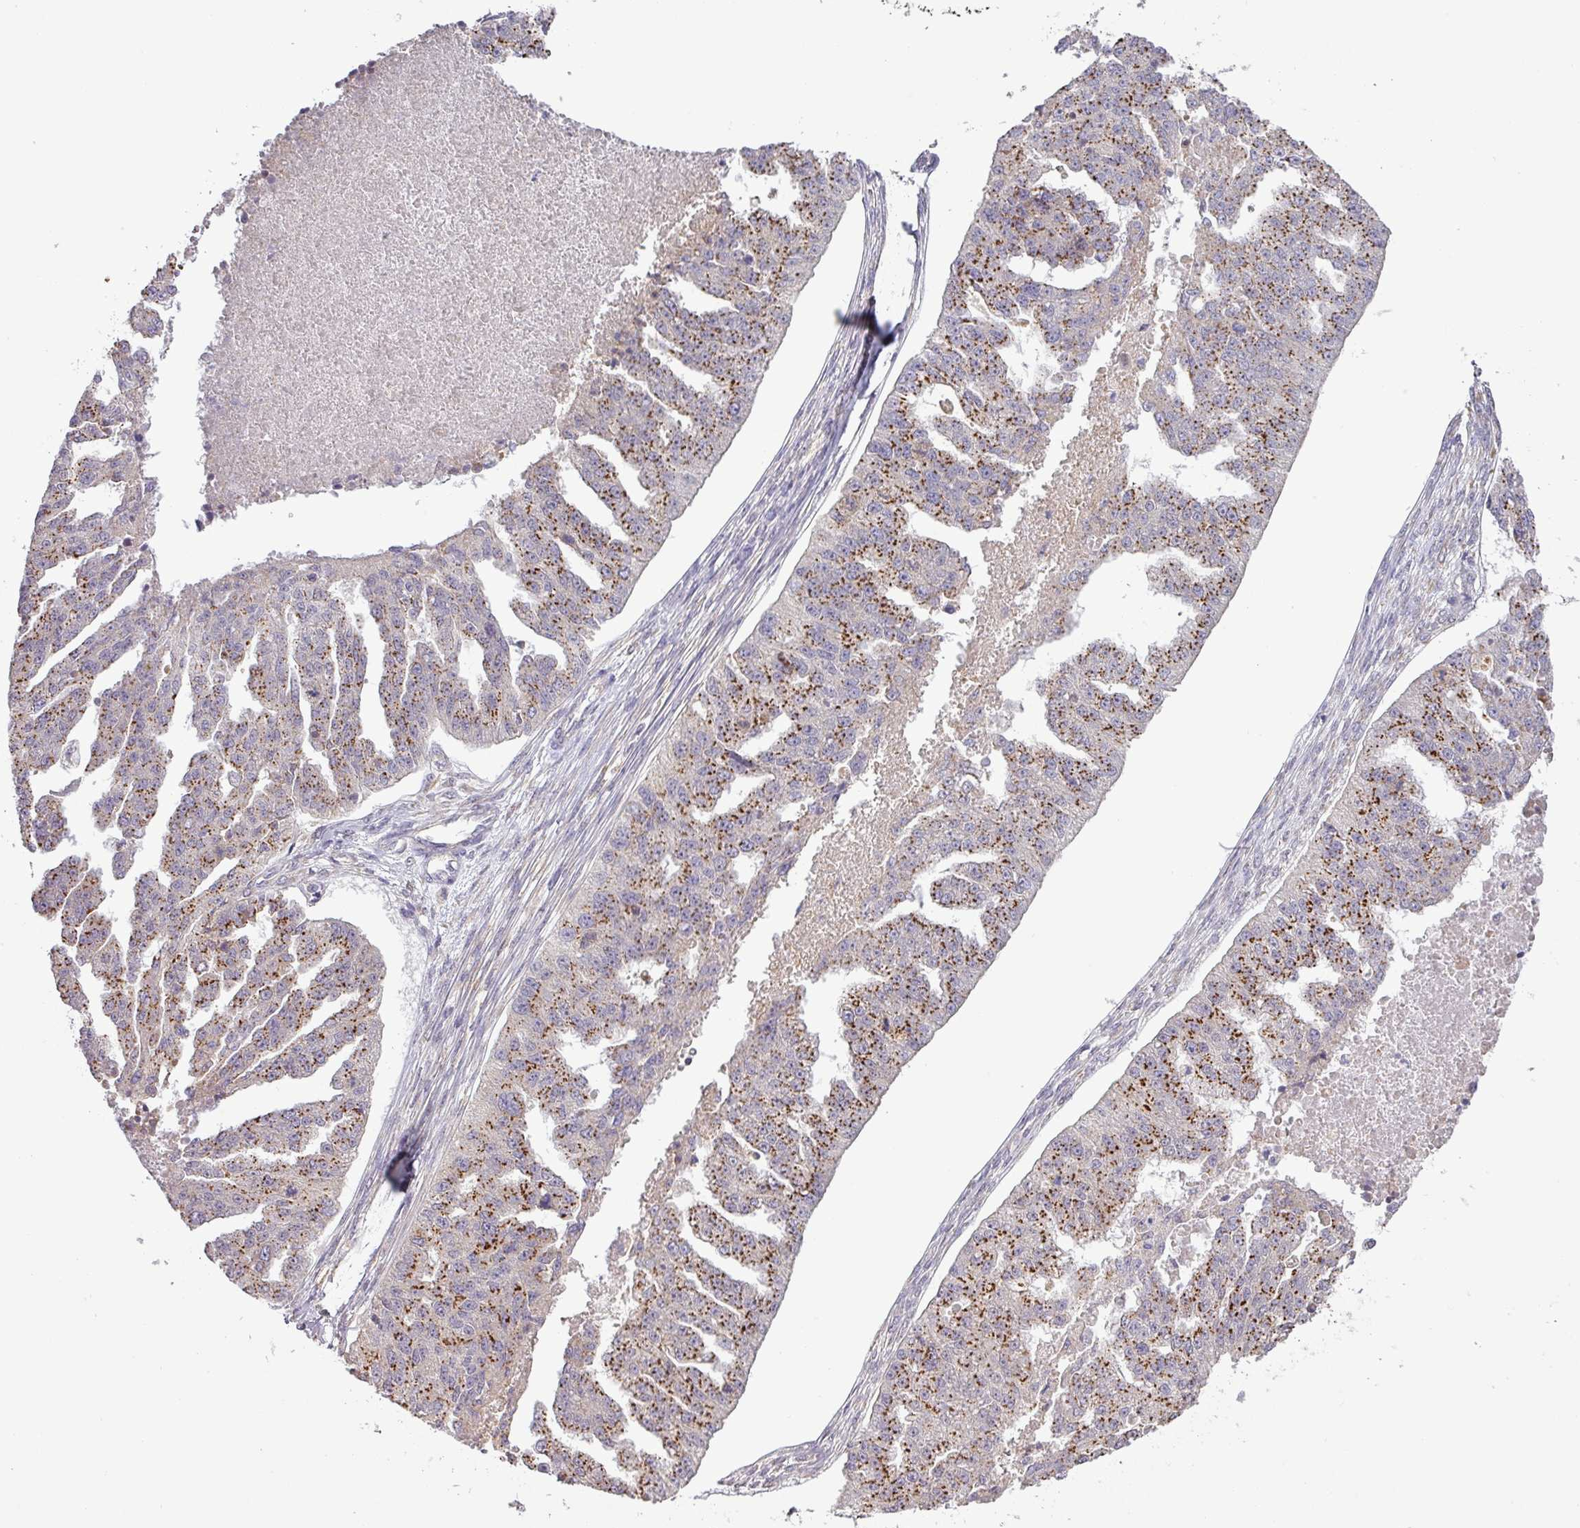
{"staining": {"intensity": "strong", "quantity": ">75%", "location": "cytoplasmic/membranous"}, "tissue": "ovarian cancer", "cell_type": "Tumor cells", "image_type": "cancer", "snomed": [{"axis": "morphology", "description": "Cystadenocarcinoma, serous, NOS"}, {"axis": "topography", "description": "Ovary"}], "caption": "This is a histology image of immunohistochemistry (IHC) staining of ovarian cancer (serous cystadenocarcinoma), which shows strong expression in the cytoplasmic/membranous of tumor cells.", "gene": "GALNT12", "patient": {"sex": "female", "age": 58}}